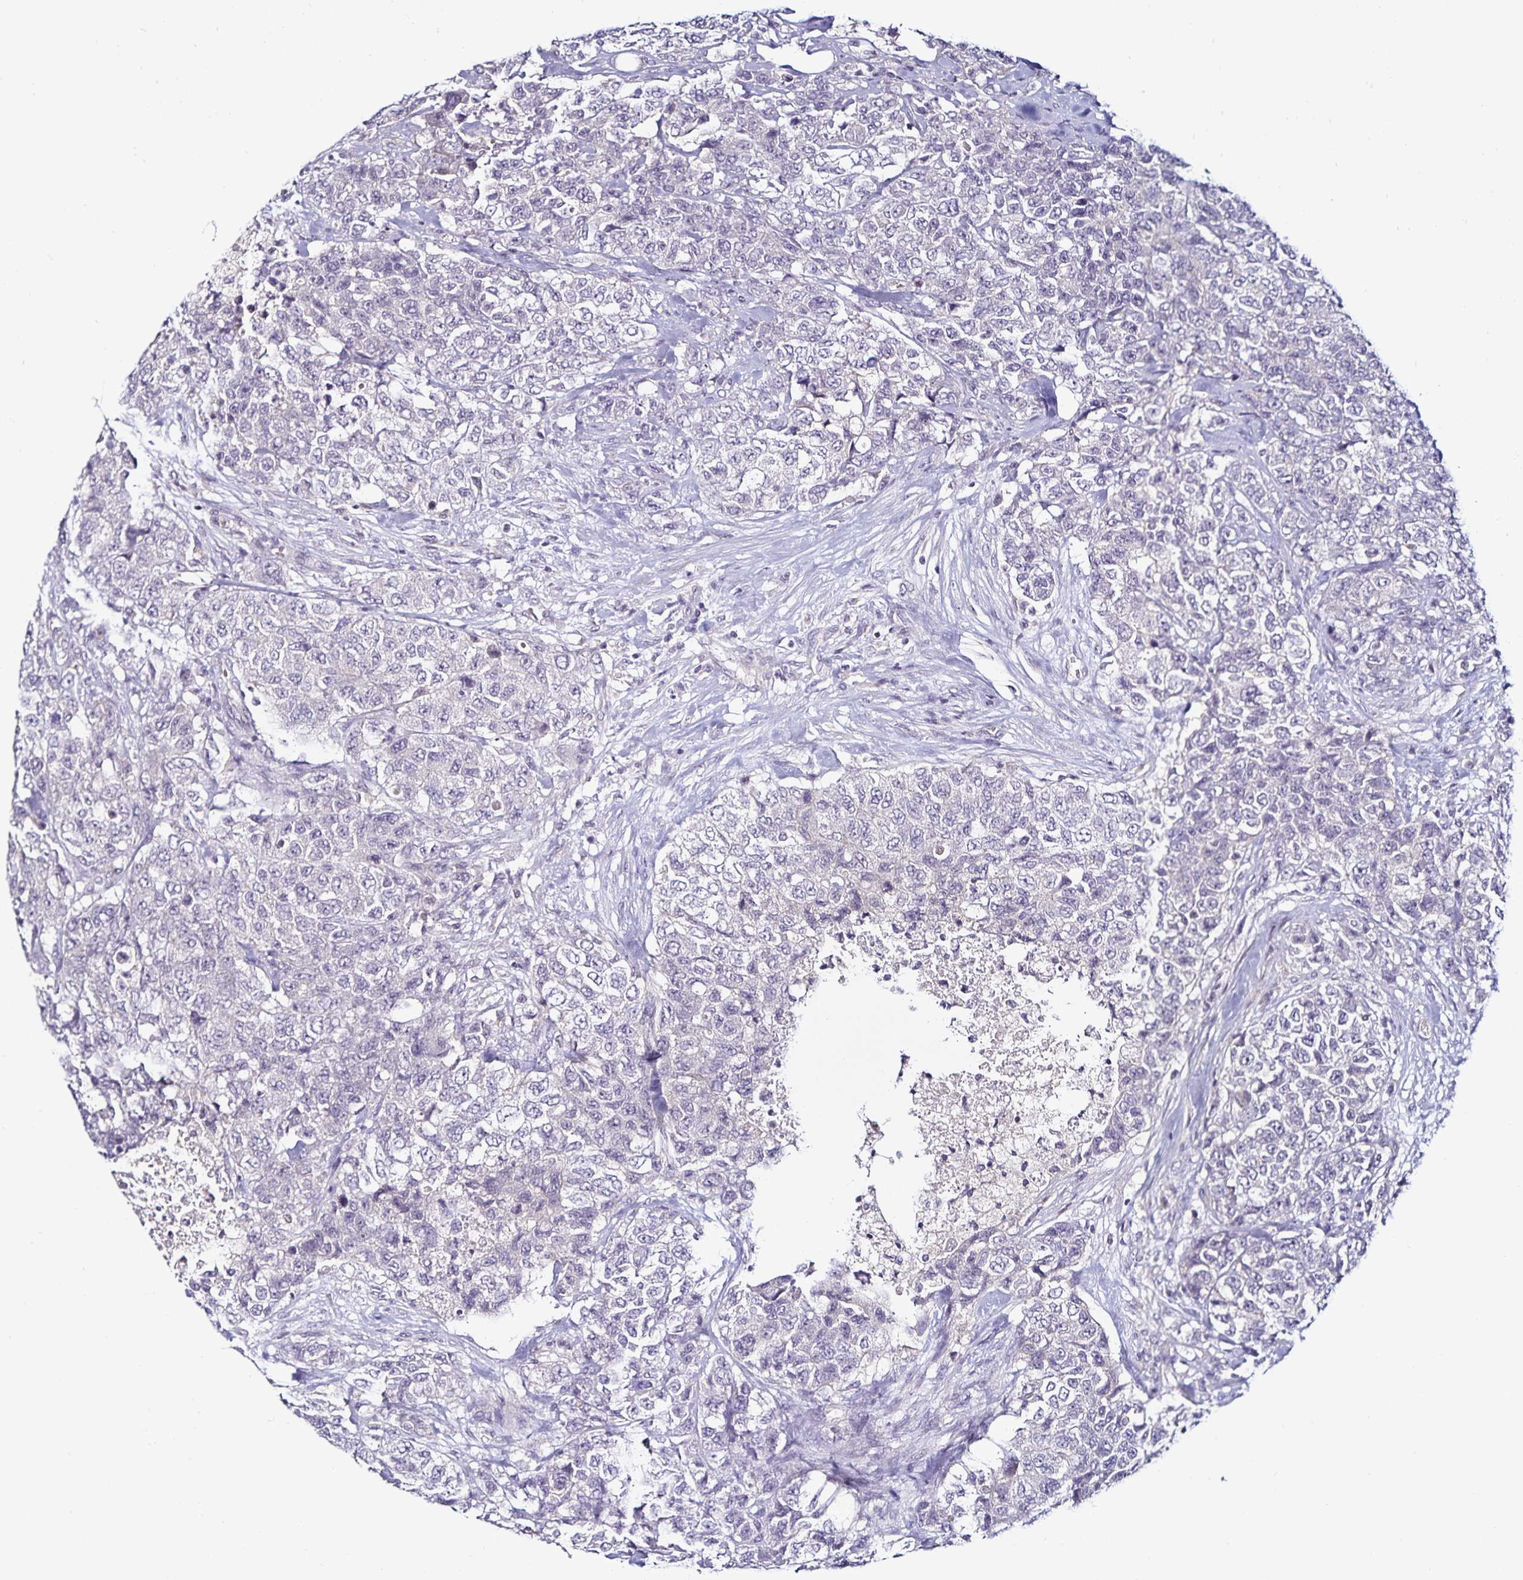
{"staining": {"intensity": "negative", "quantity": "none", "location": "none"}, "tissue": "urothelial cancer", "cell_type": "Tumor cells", "image_type": "cancer", "snomed": [{"axis": "morphology", "description": "Urothelial carcinoma, High grade"}, {"axis": "topography", "description": "Urinary bladder"}], "caption": "High power microscopy photomicrograph of an immunohistochemistry (IHC) micrograph of urothelial carcinoma (high-grade), revealing no significant staining in tumor cells. The staining was performed using DAB to visualize the protein expression in brown, while the nuclei were stained in blue with hematoxylin (Magnification: 20x).", "gene": "ACSL5", "patient": {"sex": "female", "age": 78}}